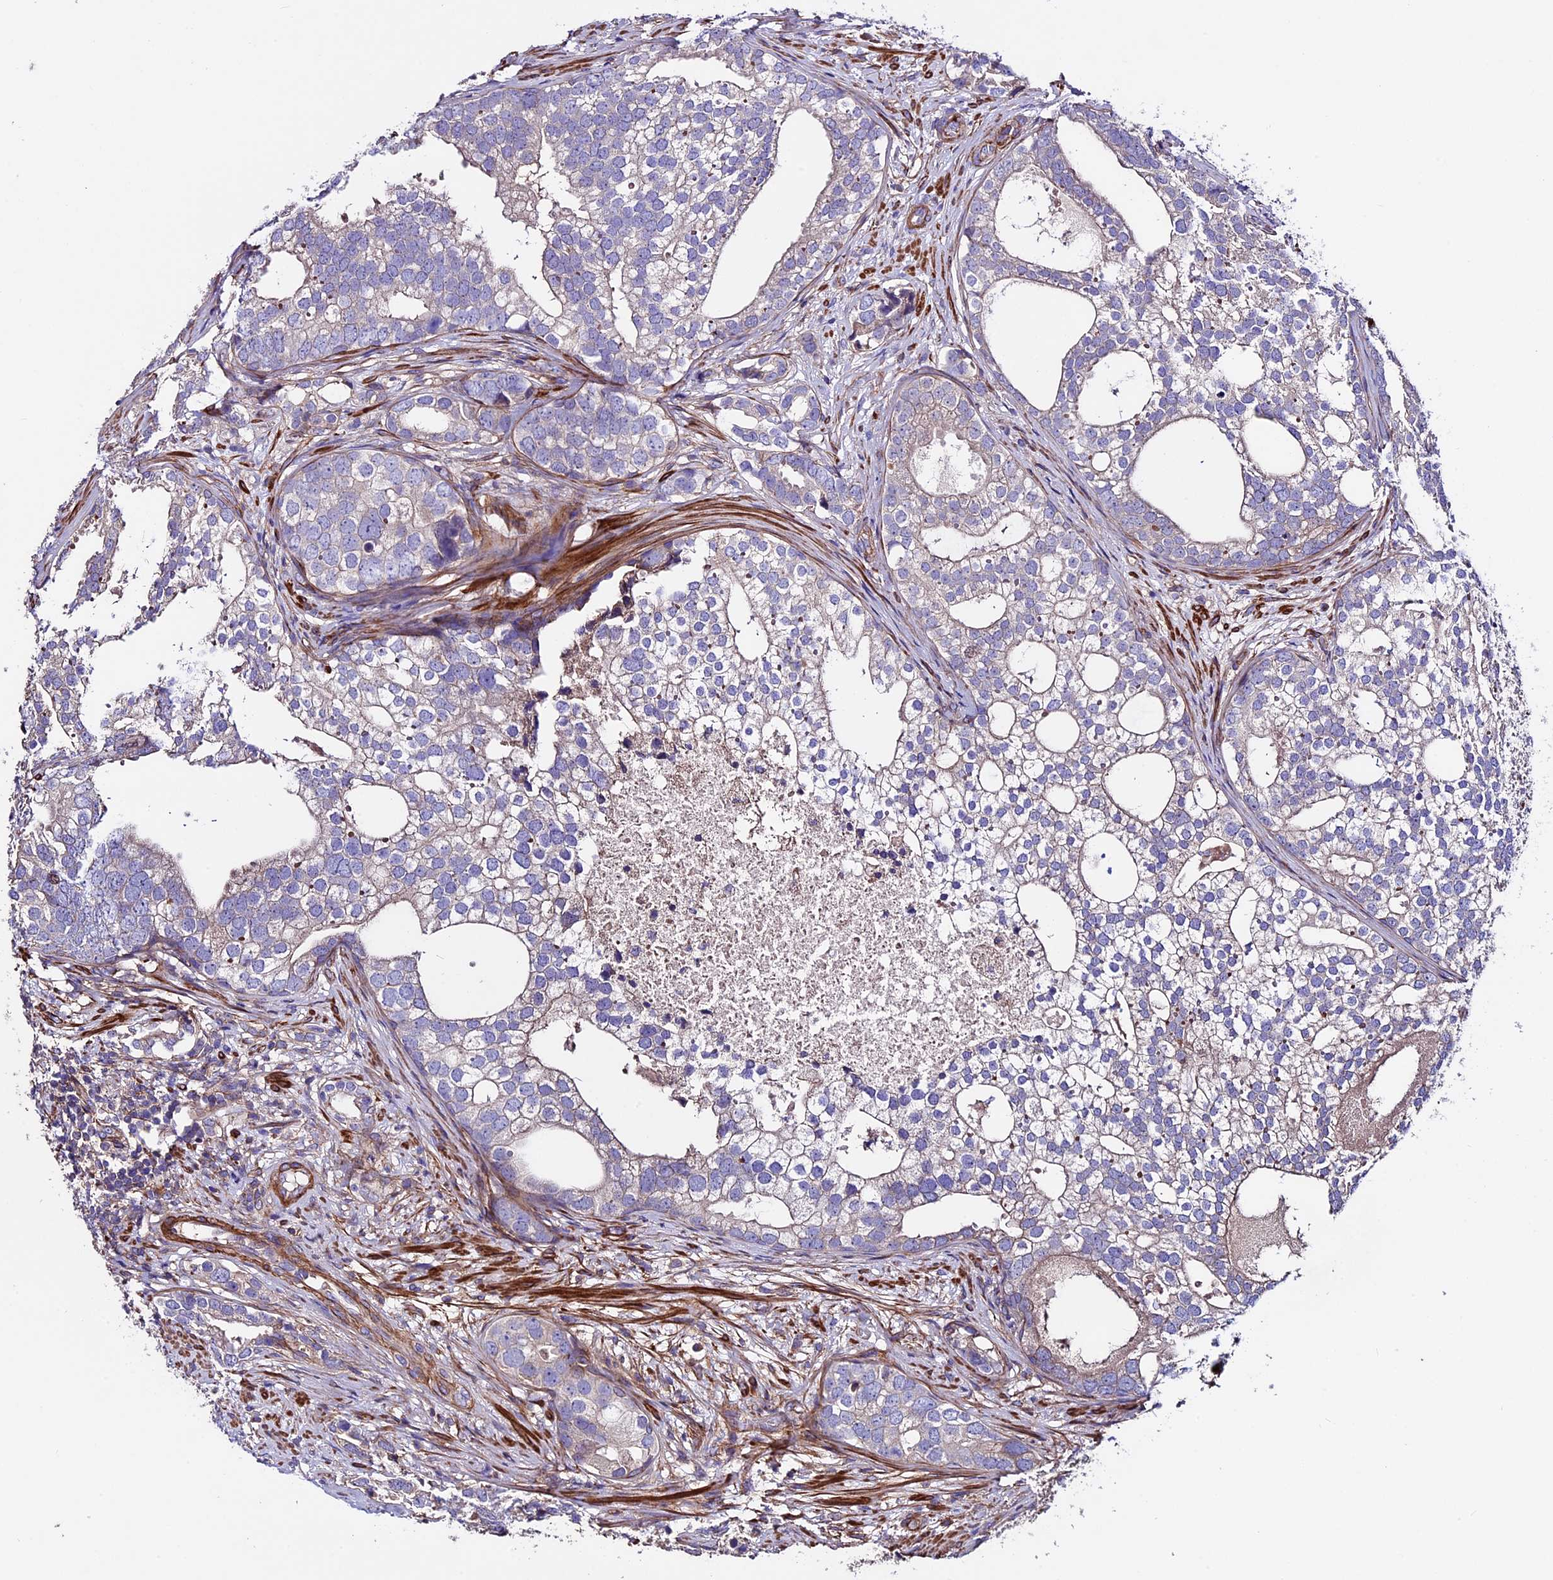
{"staining": {"intensity": "weak", "quantity": "<25%", "location": "cytoplasmic/membranous"}, "tissue": "prostate cancer", "cell_type": "Tumor cells", "image_type": "cancer", "snomed": [{"axis": "morphology", "description": "Adenocarcinoma, High grade"}, {"axis": "topography", "description": "Prostate"}], "caption": "A high-resolution photomicrograph shows immunohistochemistry staining of prostate cancer, which demonstrates no significant staining in tumor cells.", "gene": "EVA1B", "patient": {"sex": "male", "age": 75}}